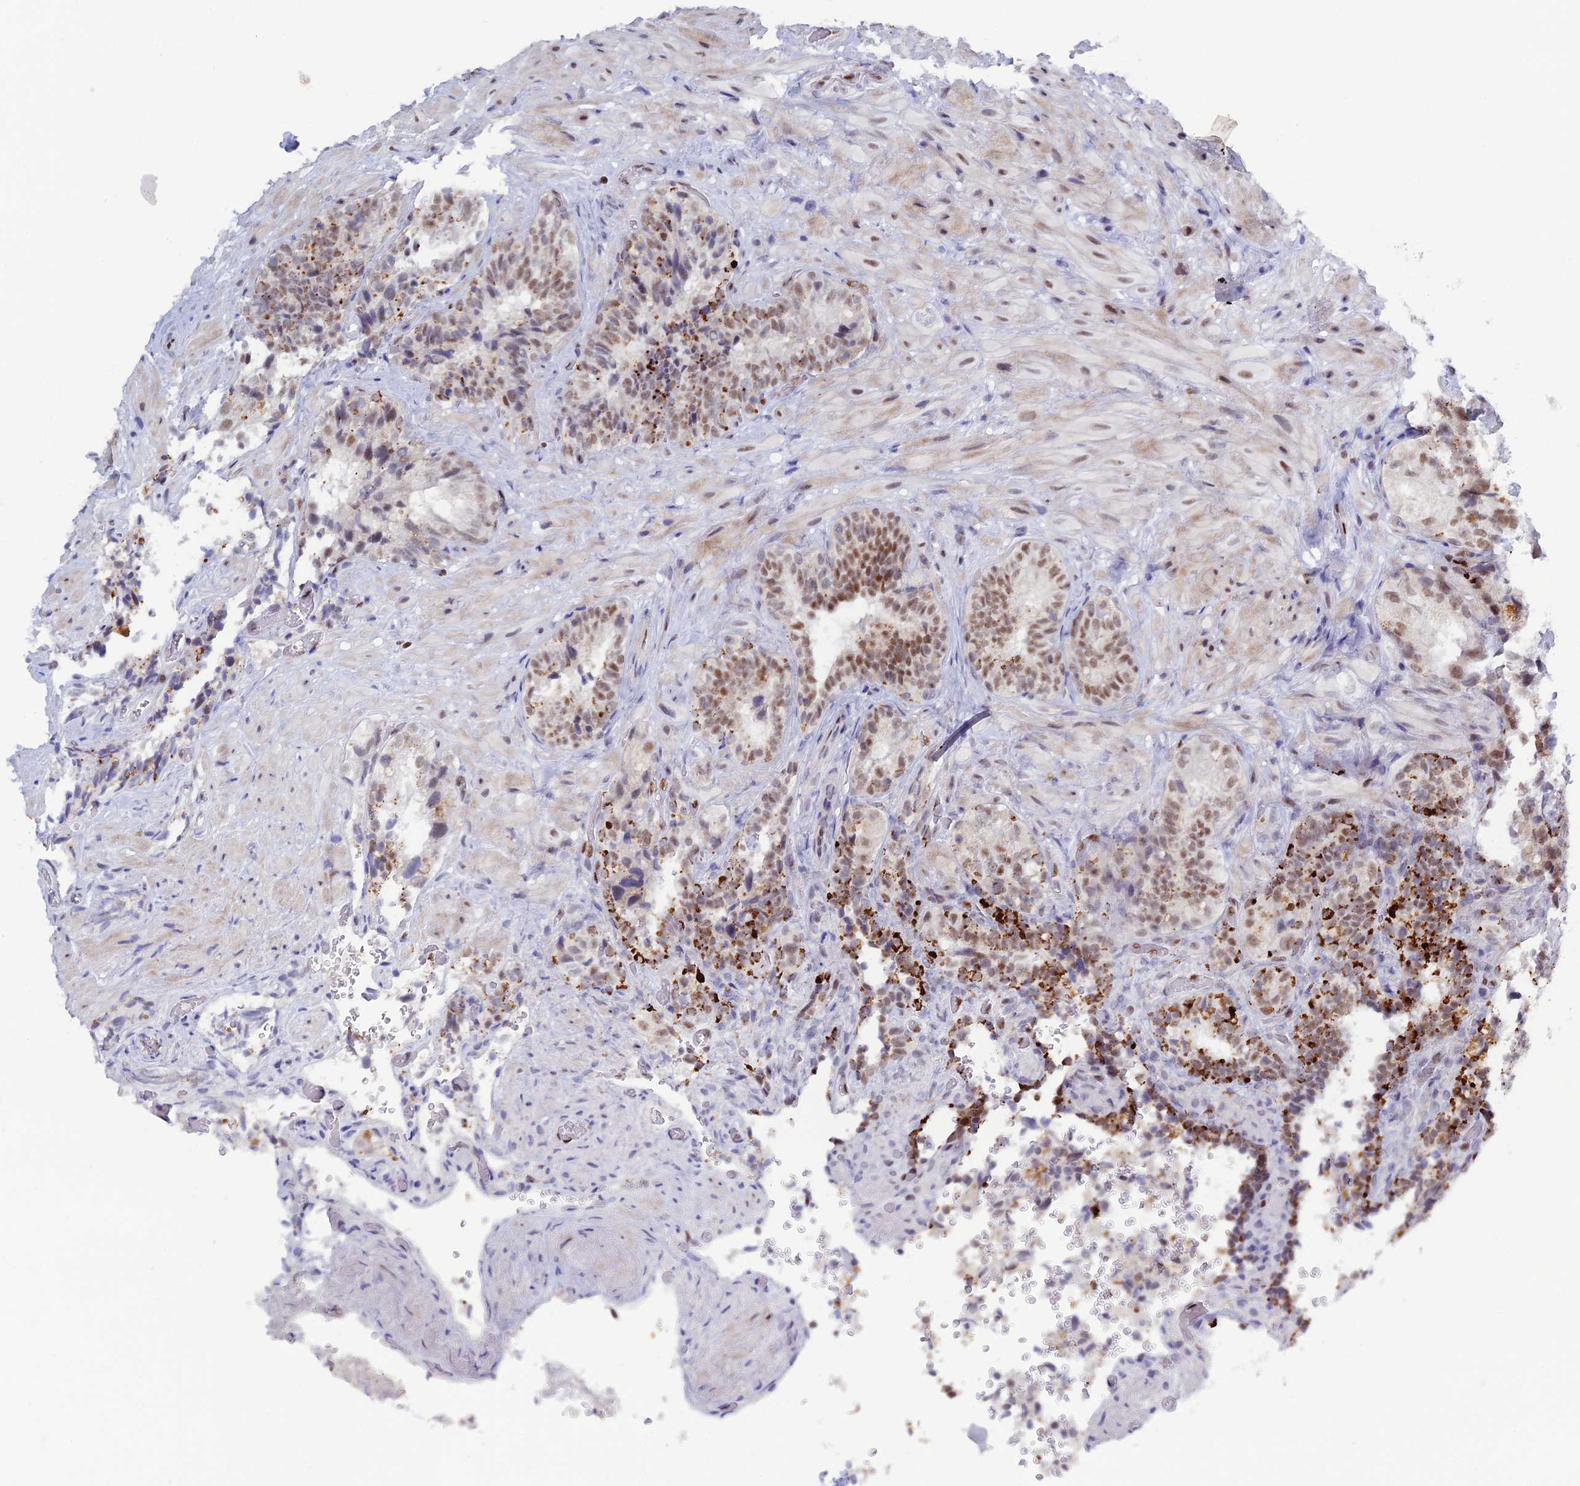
{"staining": {"intensity": "moderate", "quantity": ">75%", "location": "nuclear"}, "tissue": "seminal vesicle", "cell_type": "Glandular cells", "image_type": "normal", "snomed": [{"axis": "morphology", "description": "Normal tissue, NOS"}, {"axis": "topography", "description": "Prostate and seminal vesicle, NOS"}, {"axis": "topography", "description": "Prostate"}, {"axis": "topography", "description": "Seminal veicle"}], "caption": "A medium amount of moderate nuclear positivity is seen in about >75% of glandular cells in normal seminal vesicle.", "gene": "NOL4L", "patient": {"sex": "male", "age": 67}}